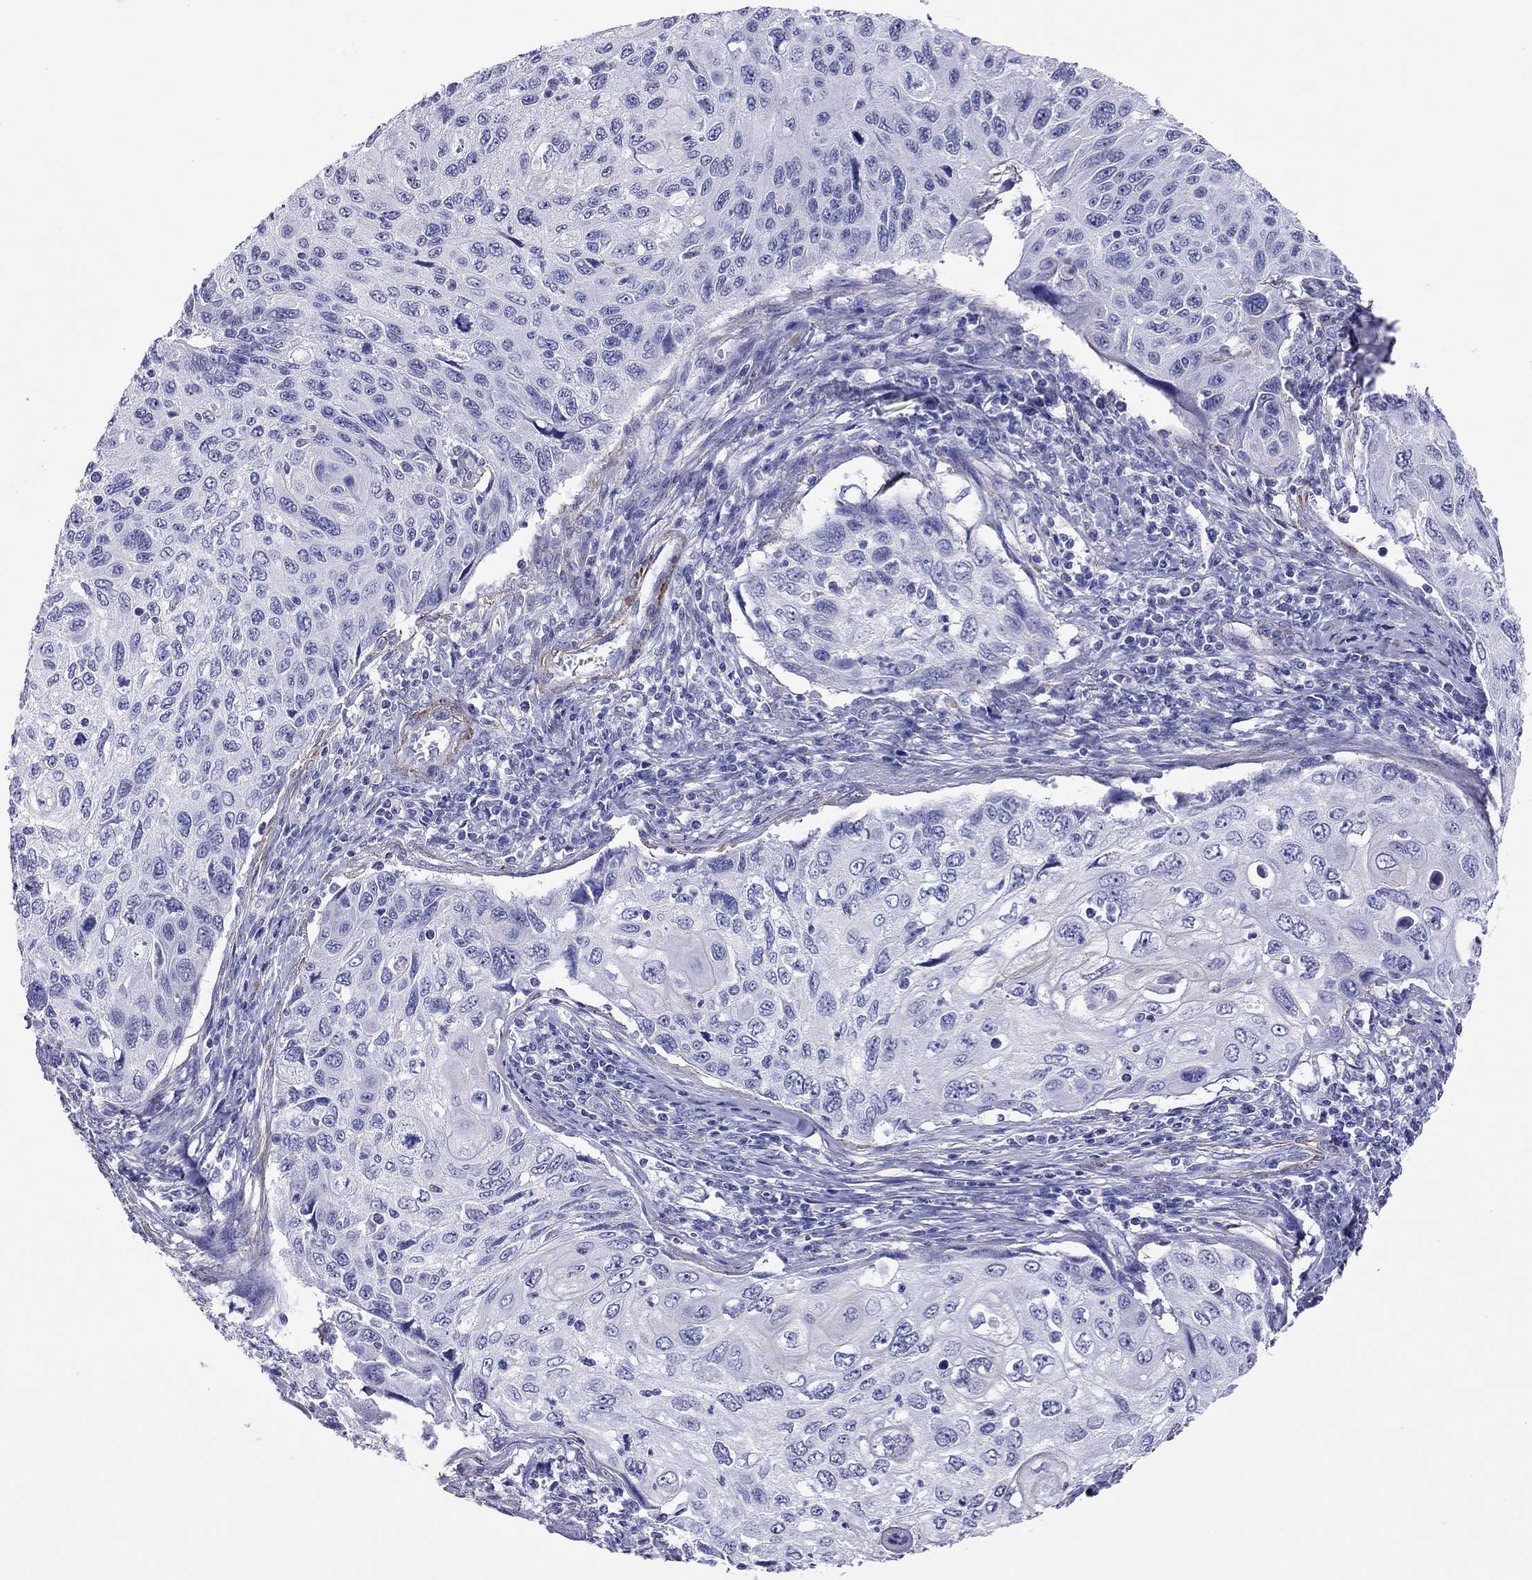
{"staining": {"intensity": "negative", "quantity": "none", "location": "none"}, "tissue": "cervical cancer", "cell_type": "Tumor cells", "image_type": "cancer", "snomed": [{"axis": "morphology", "description": "Squamous cell carcinoma, NOS"}, {"axis": "topography", "description": "Cervix"}], "caption": "Protein analysis of cervical cancer reveals no significant expression in tumor cells.", "gene": "MYMX", "patient": {"sex": "female", "age": 70}}